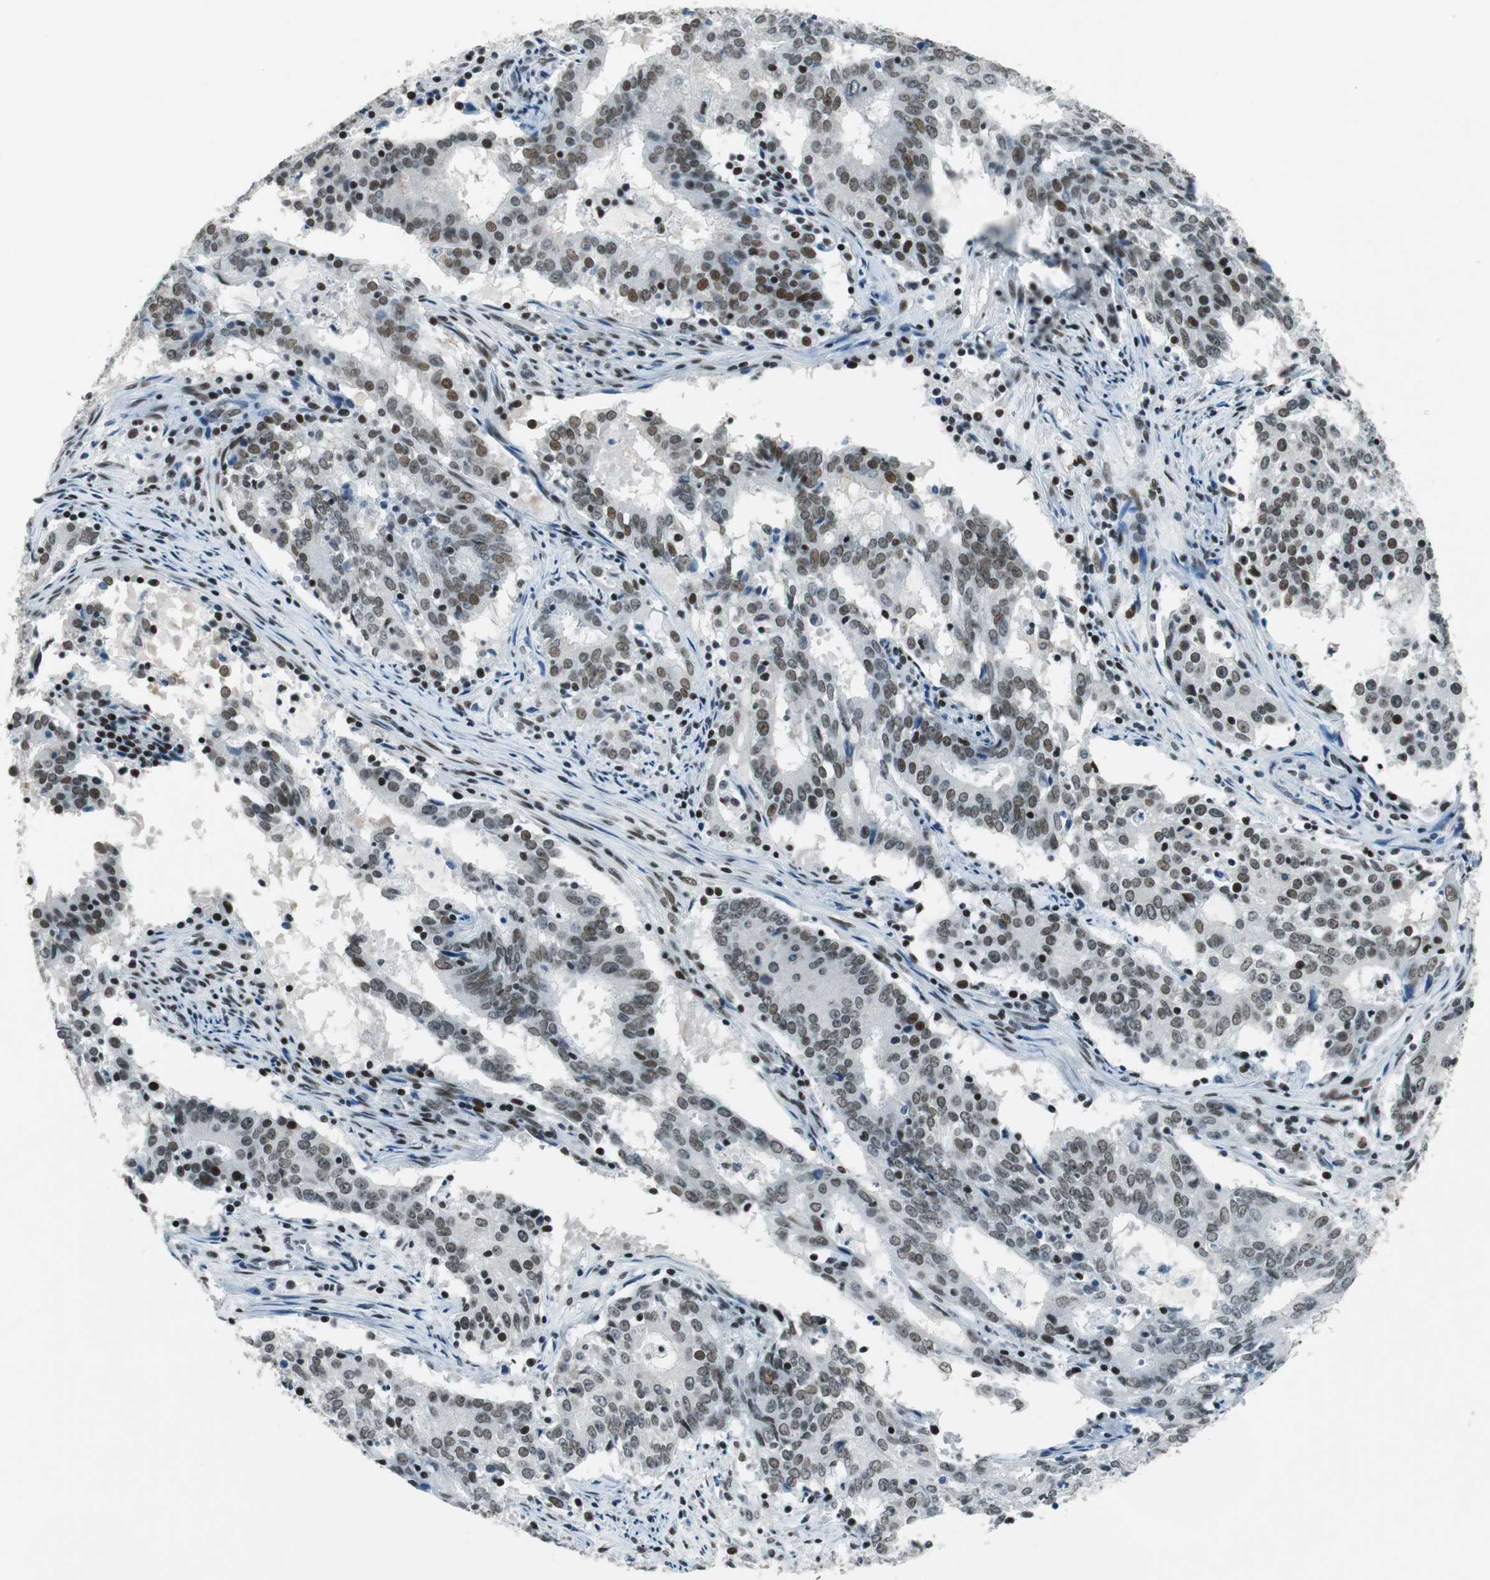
{"staining": {"intensity": "weak", "quantity": "25%-75%", "location": "nuclear"}, "tissue": "cervical cancer", "cell_type": "Tumor cells", "image_type": "cancer", "snomed": [{"axis": "morphology", "description": "Adenocarcinoma, NOS"}, {"axis": "topography", "description": "Cervix"}], "caption": "IHC (DAB) staining of human adenocarcinoma (cervical) displays weak nuclear protein expression in approximately 25%-75% of tumor cells.", "gene": "HDAC3", "patient": {"sex": "female", "age": 44}}